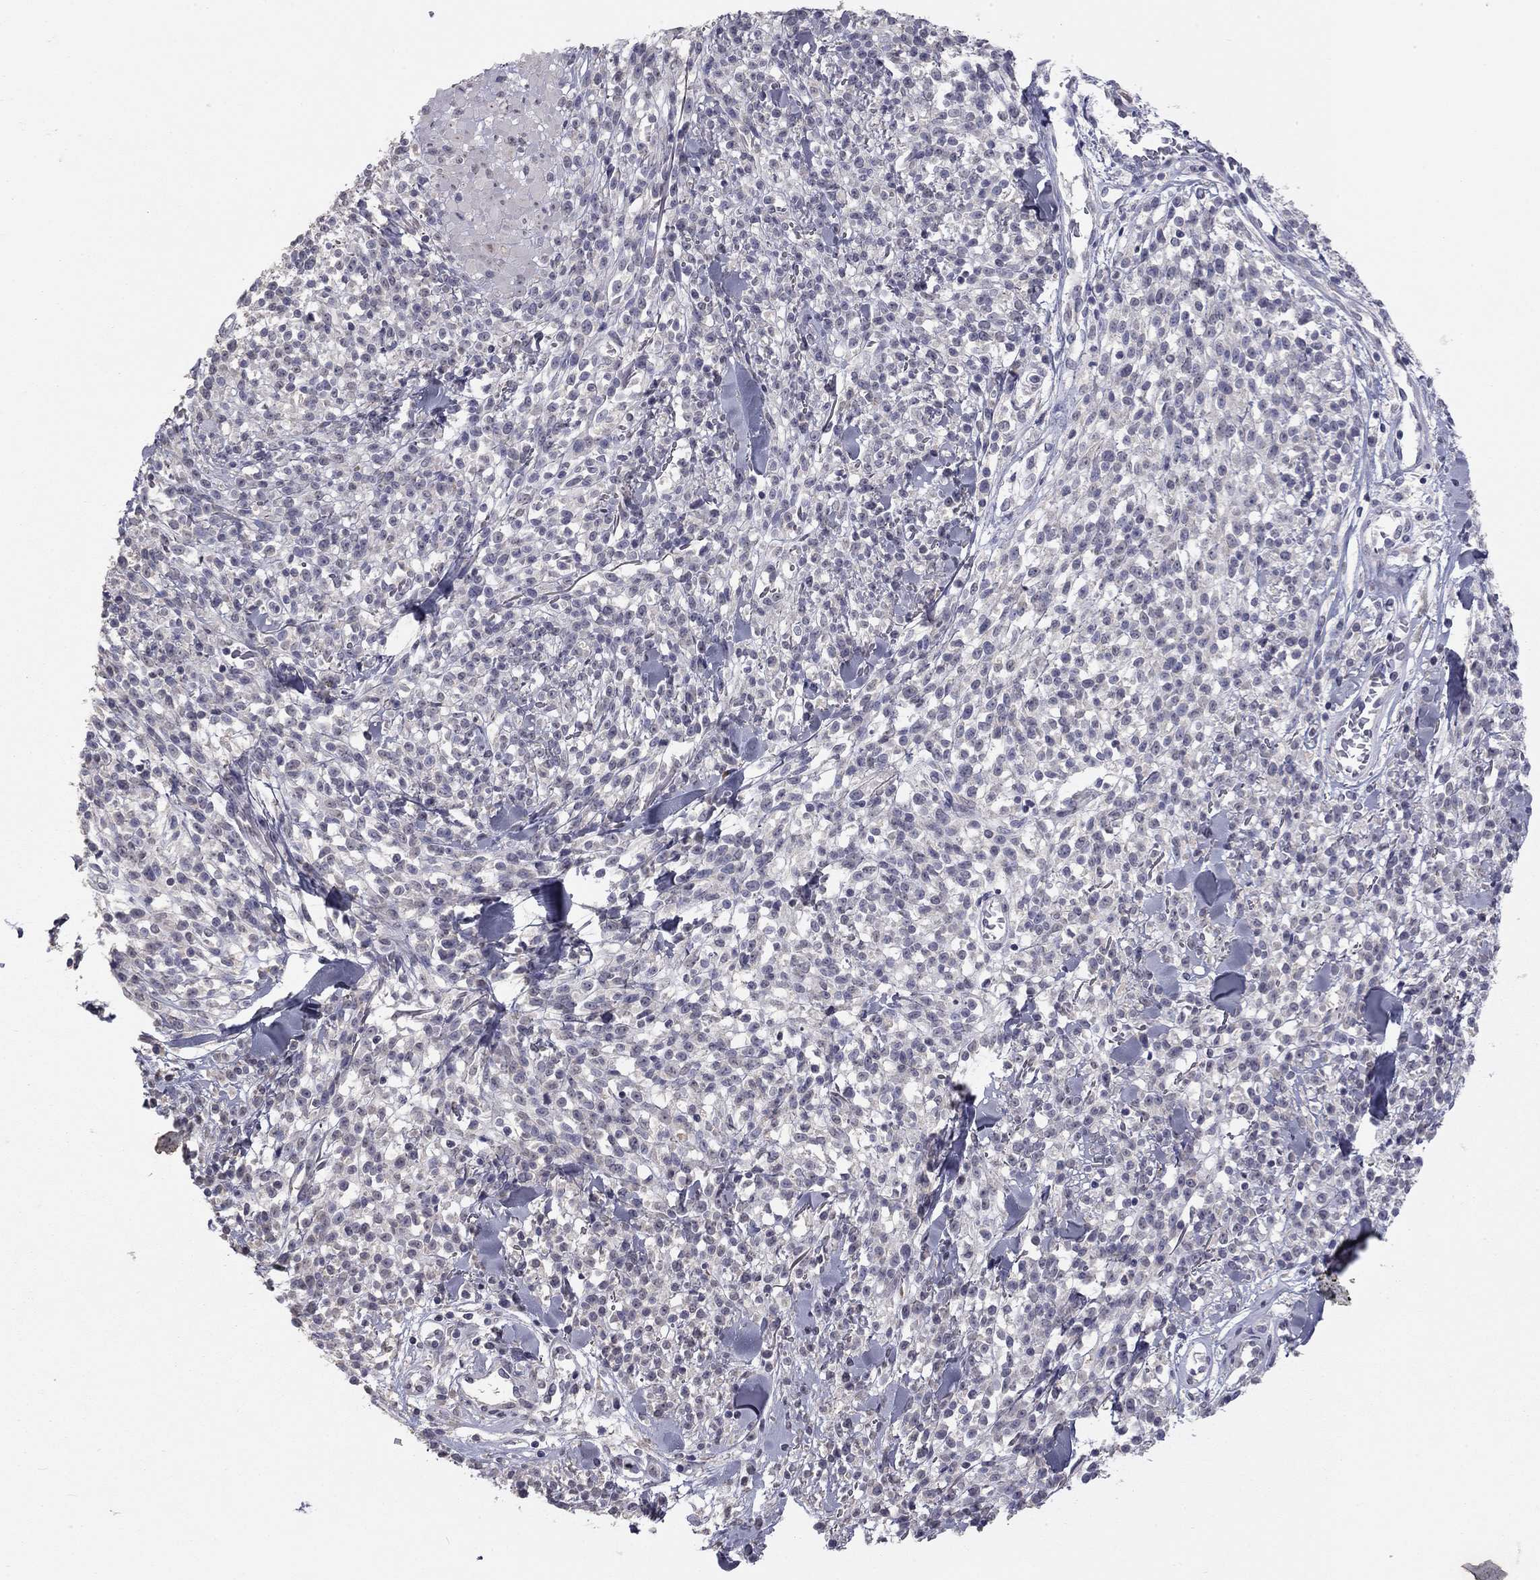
{"staining": {"intensity": "negative", "quantity": "none", "location": "none"}, "tissue": "melanoma", "cell_type": "Tumor cells", "image_type": "cancer", "snomed": [{"axis": "morphology", "description": "Malignant melanoma, NOS"}, {"axis": "topography", "description": "Skin"}, {"axis": "topography", "description": "Skin of trunk"}], "caption": "Image shows no significant protein expression in tumor cells of melanoma.", "gene": "PRRT2", "patient": {"sex": "male", "age": 74}}